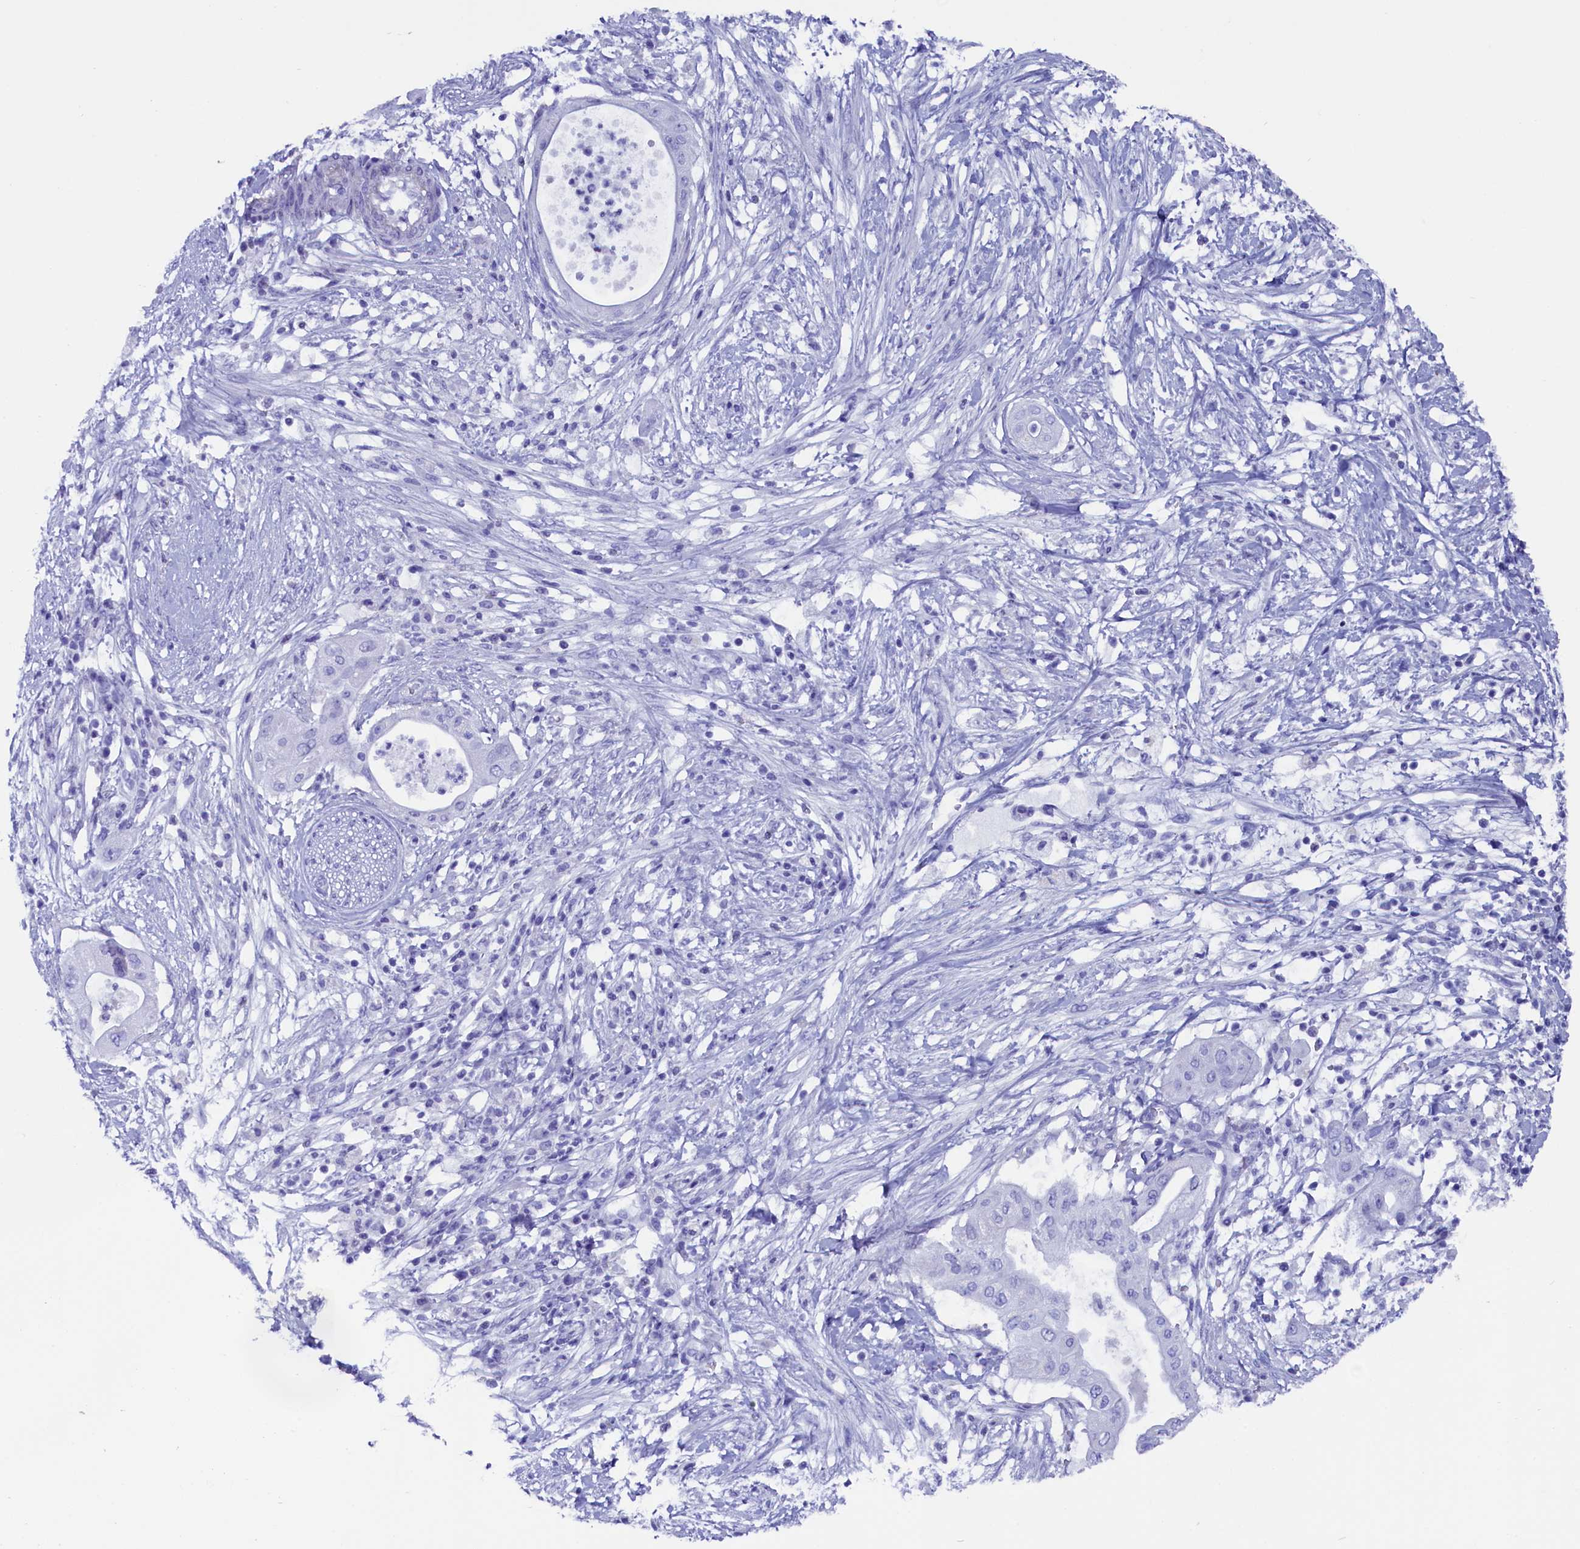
{"staining": {"intensity": "negative", "quantity": "none", "location": "none"}, "tissue": "pancreatic cancer", "cell_type": "Tumor cells", "image_type": "cancer", "snomed": [{"axis": "morphology", "description": "Adenocarcinoma, NOS"}, {"axis": "topography", "description": "Pancreas"}], "caption": "Photomicrograph shows no significant protein expression in tumor cells of pancreatic cancer.", "gene": "ANKRD29", "patient": {"sex": "male", "age": 68}}